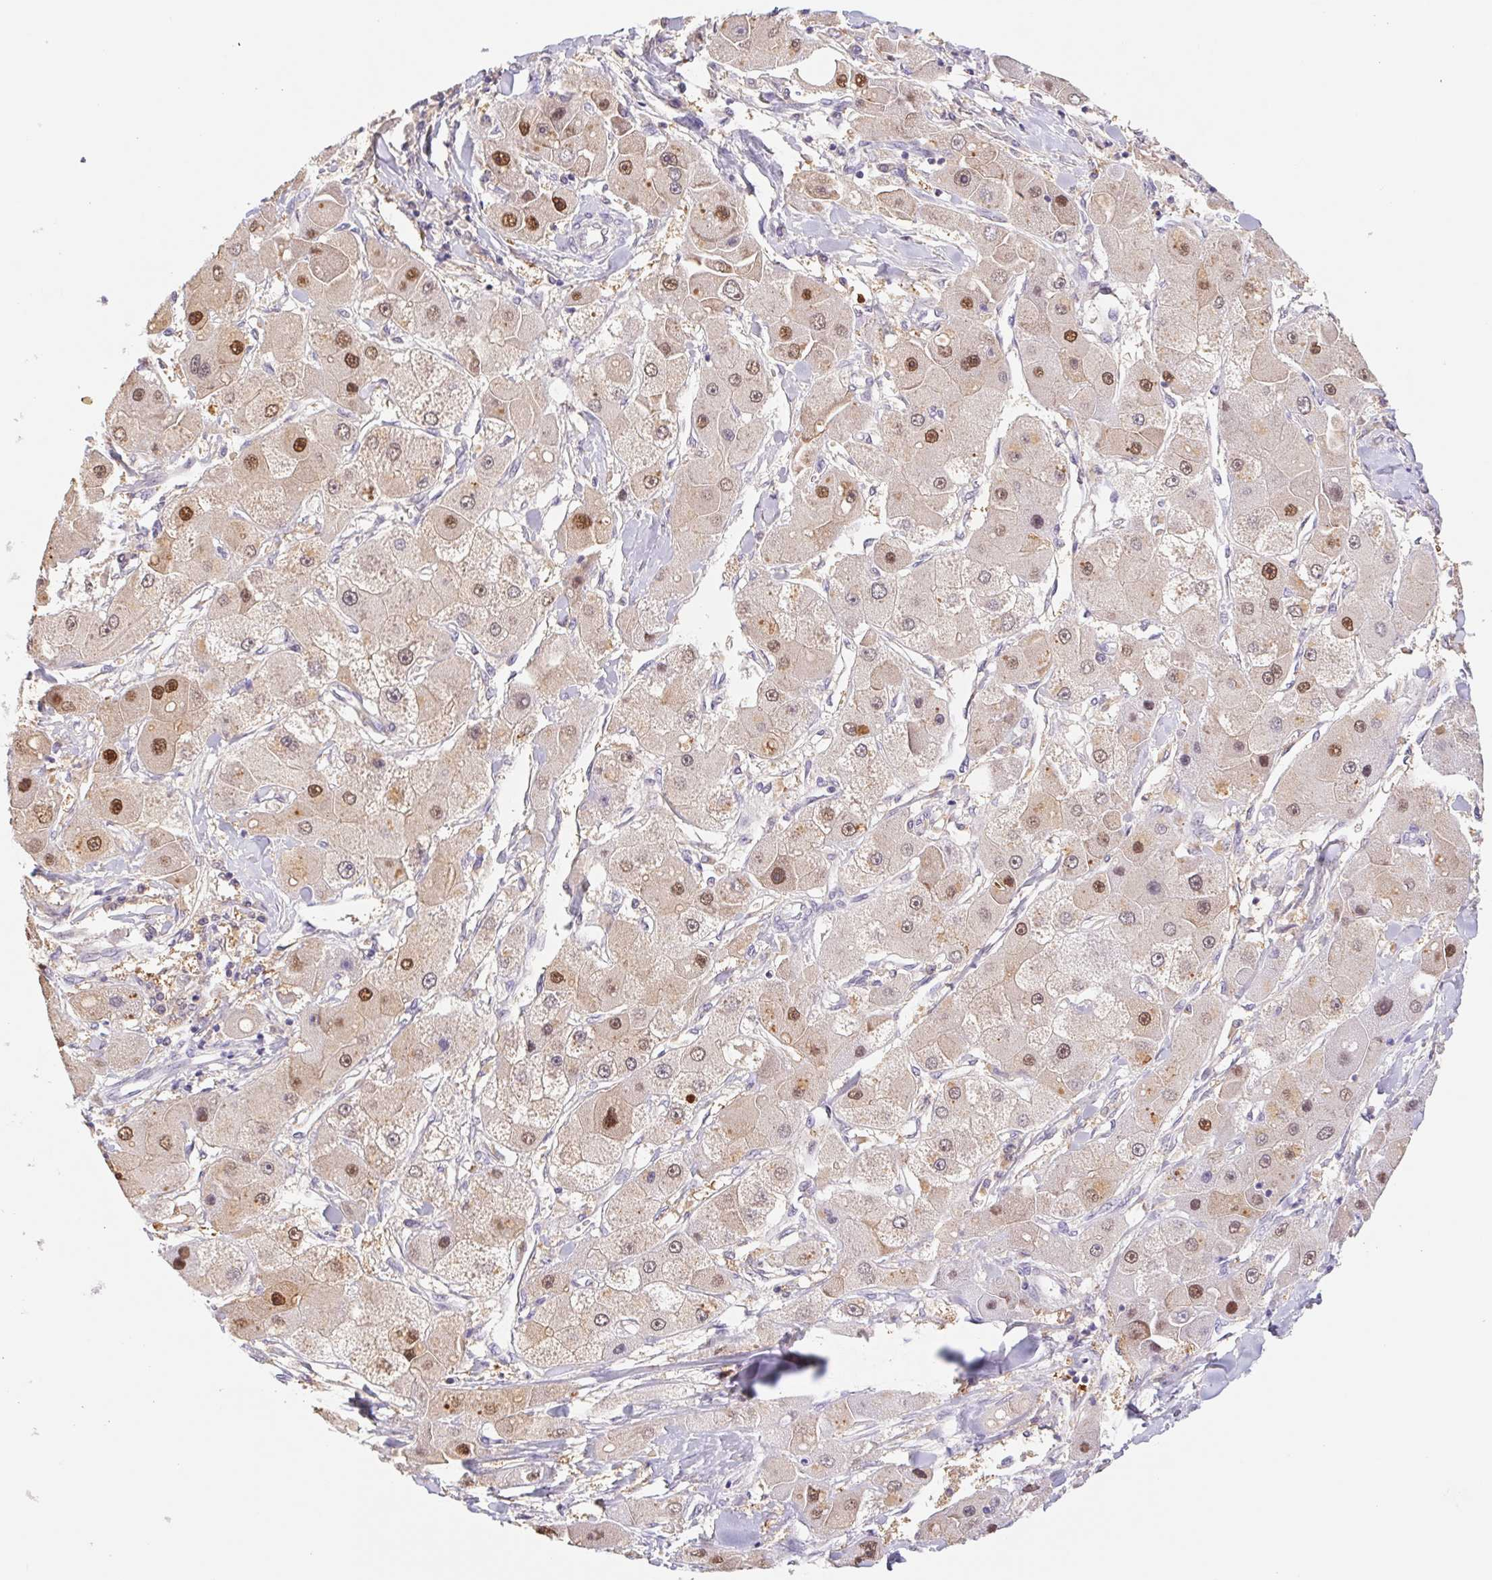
{"staining": {"intensity": "moderate", "quantity": "25%-75%", "location": "nuclear"}, "tissue": "liver cancer", "cell_type": "Tumor cells", "image_type": "cancer", "snomed": [{"axis": "morphology", "description": "Carcinoma, Hepatocellular, NOS"}, {"axis": "topography", "description": "Liver"}], "caption": "This image exhibits immunohistochemistry (IHC) staining of human hepatocellular carcinoma (liver), with medium moderate nuclear expression in about 25%-75% of tumor cells.", "gene": "L3MBTL4", "patient": {"sex": "male", "age": 24}}